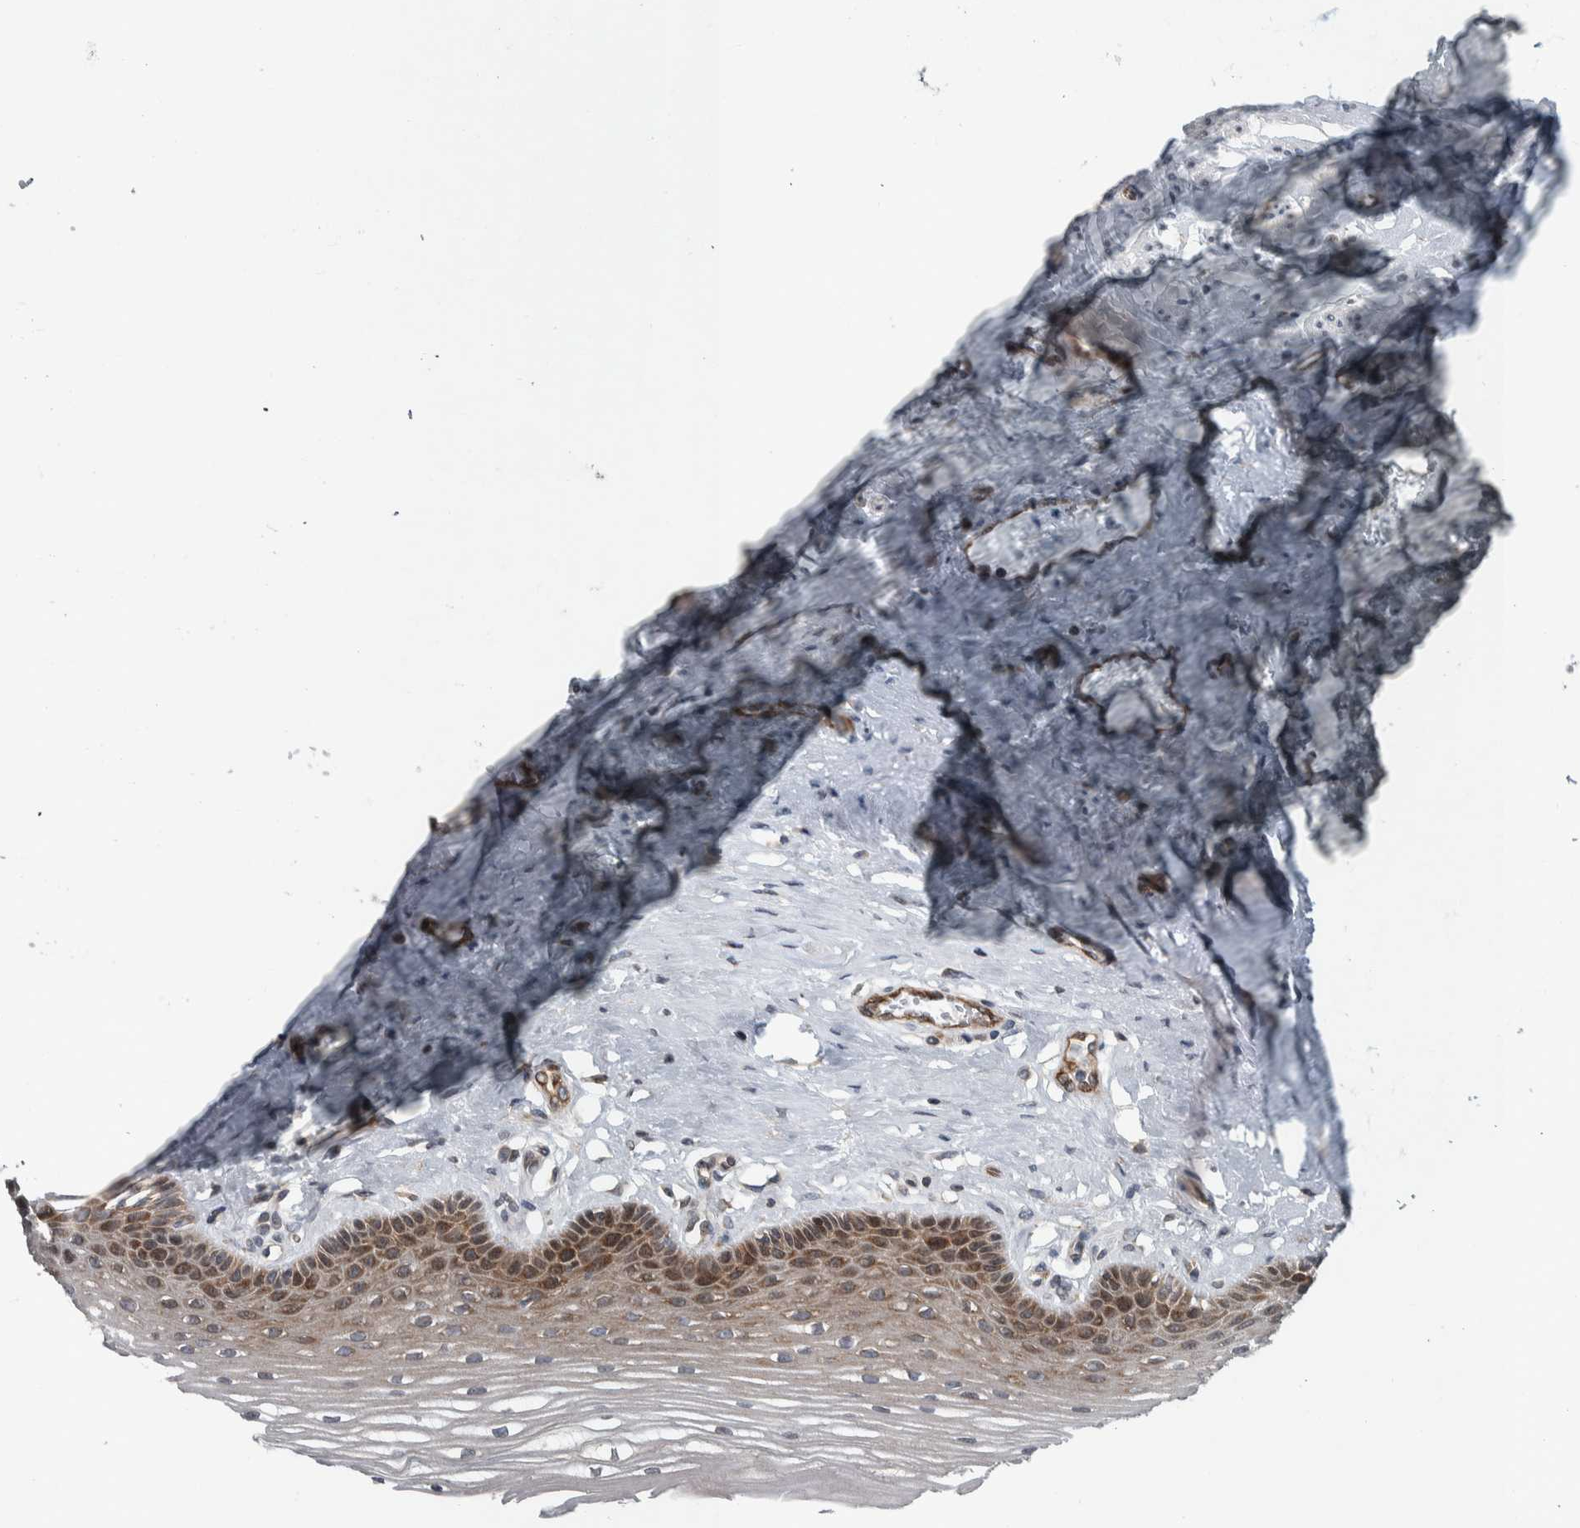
{"staining": {"intensity": "moderate", "quantity": ">75%", "location": "cytoplasmic/membranous"}, "tissue": "vagina", "cell_type": "Squamous epithelial cells", "image_type": "normal", "snomed": [{"axis": "morphology", "description": "Normal tissue, NOS"}, {"axis": "topography", "description": "Vagina"}], "caption": "Brown immunohistochemical staining in normal human vagina shows moderate cytoplasmic/membranous positivity in about >75% of squamous epithelial cells. Nuclei are stained in blue.", "gene": "BAIAP2L1", "patient": {"sex": "female", "age": 46}}